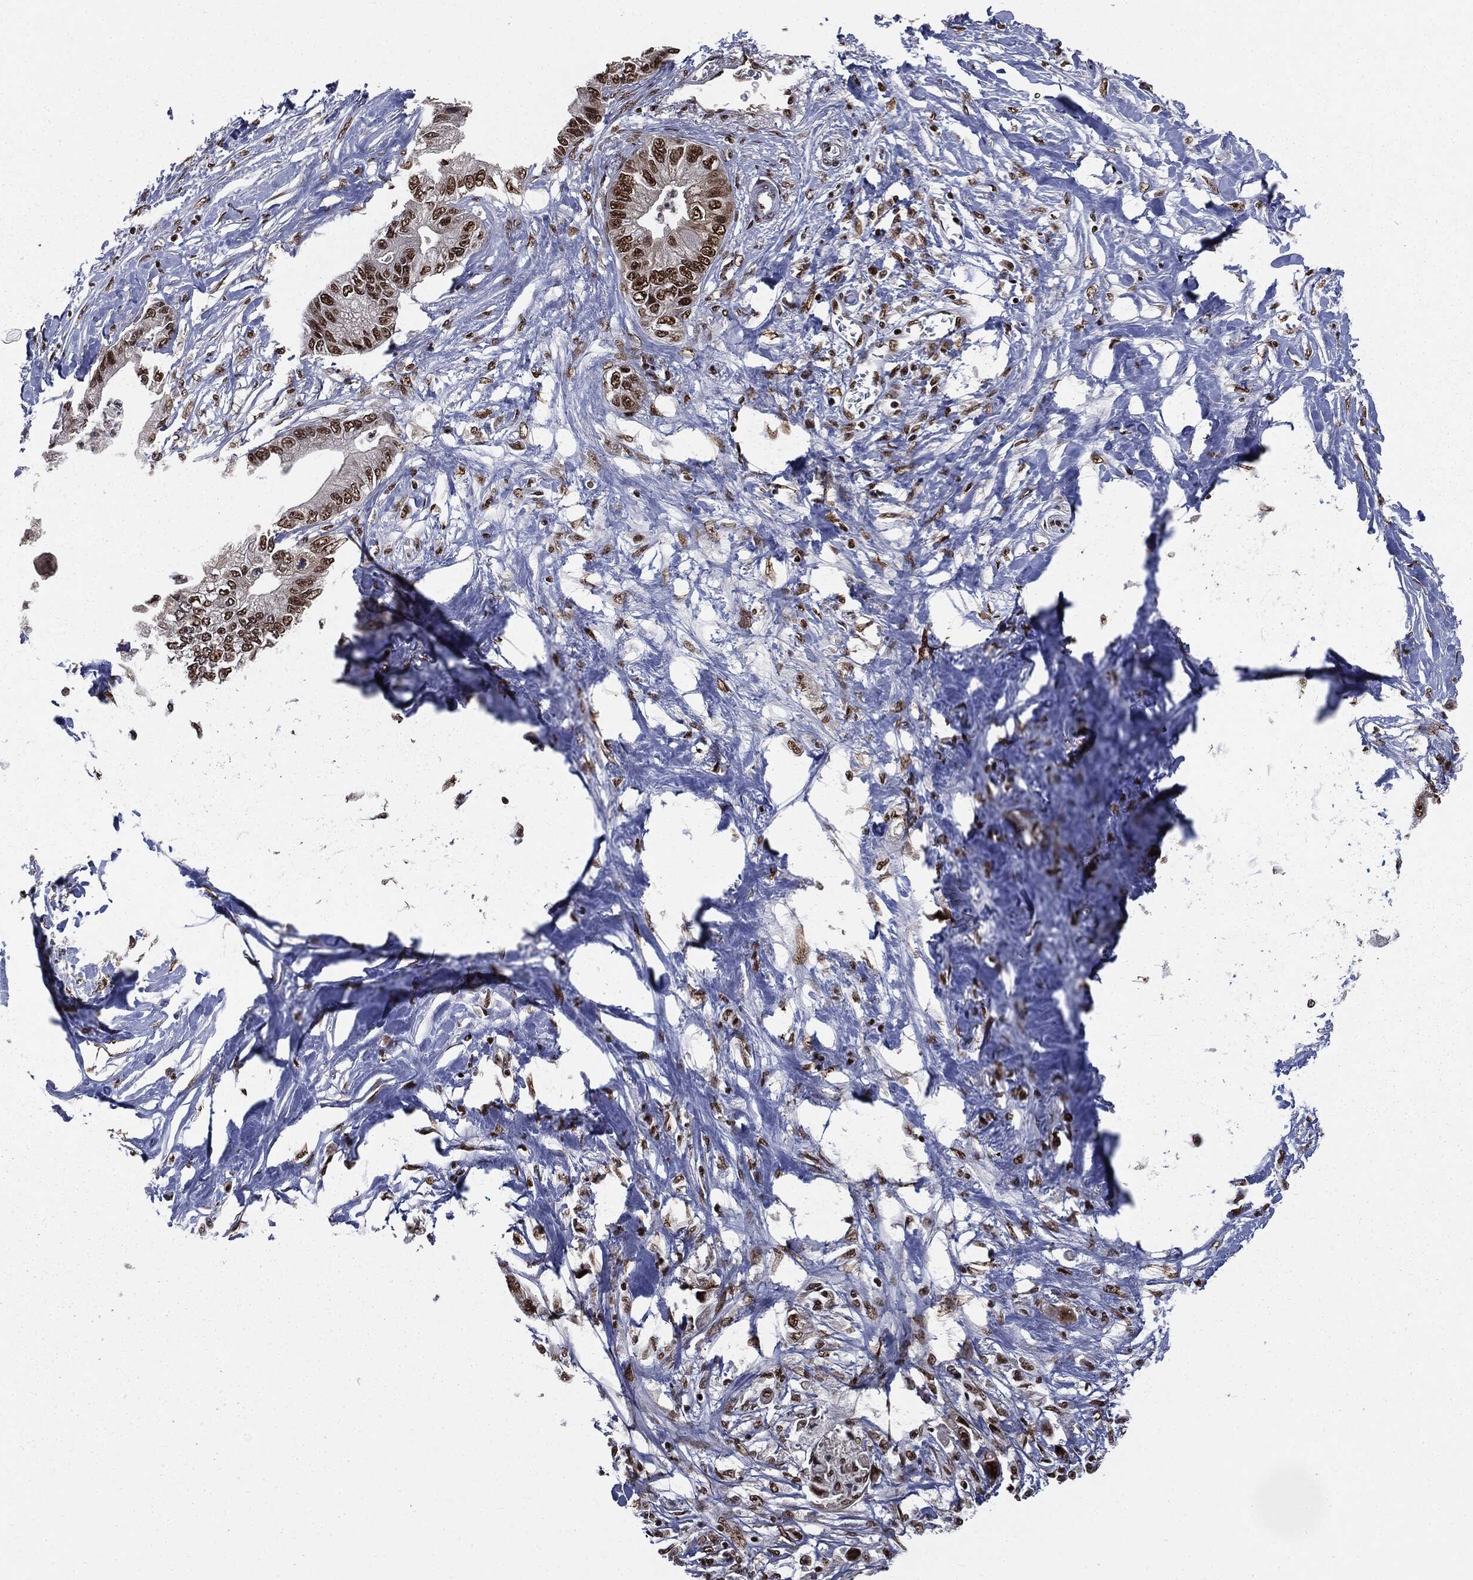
{"staining": {"intensity": "strong", "quantity": ">75%", "location": "nuclear"}, "tissue": "pancreatic cancer", "cell_type": "Tumor cells", "image_type": "cancer", "snomed": [{"axis": "morphology", "description": "Adenocarcinoma, NOS"}, {"axis": "topography", "description": "Pancreas"}], "caption": "Brown immunohistochemical staining in human pancreatic cancer (adenocarcinoma) demonstrates strong nuclear staining in about >75% of tumor cells.", "gene": "DPH2", "patient": {"sex": "male", "age": 61}}